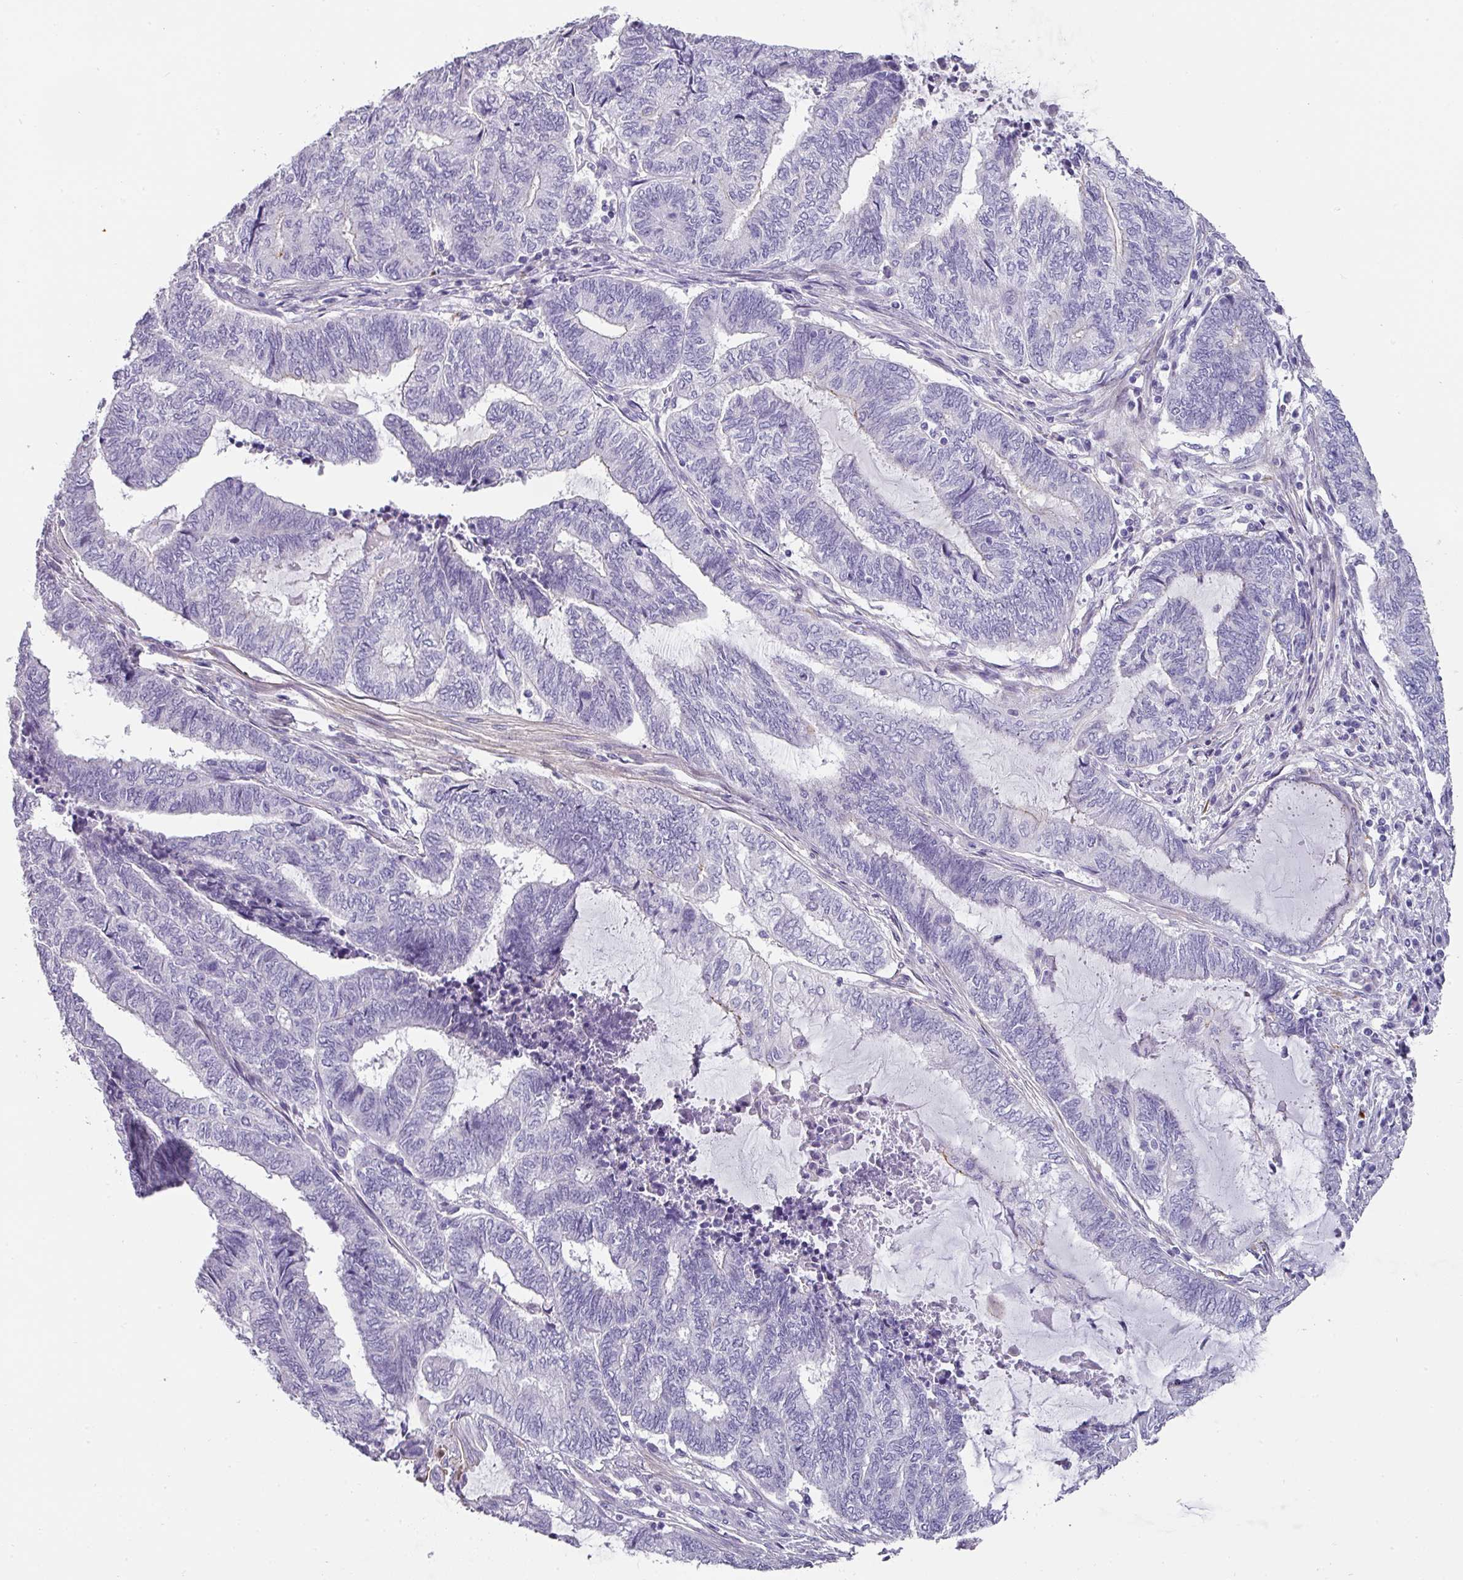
{"staining": {"intensity": "negative", "quantity": "none", "location": "none"}, "tissue": "endometrial cancer", "cell_type": "Tumor cells", "image_type": "cancer", "snomed": [{"axis": "morphology", "description": "Adenocarcinoma, NOS"}, {"axis": "topography", "description": "Uterus"}, {"axis": "topography", "description": "Endometrium"}], "caption": "Endometrial adenocarcinoma was stained to show a protein in brown. There is no significant positivity in tumor cells. (DAB (3,3'-diaminobenzidine) immunohistochemistry with hematoxylin counter stain).", "gene": "ANKRD29", "patient": {"sex": "female", "age": 70}}